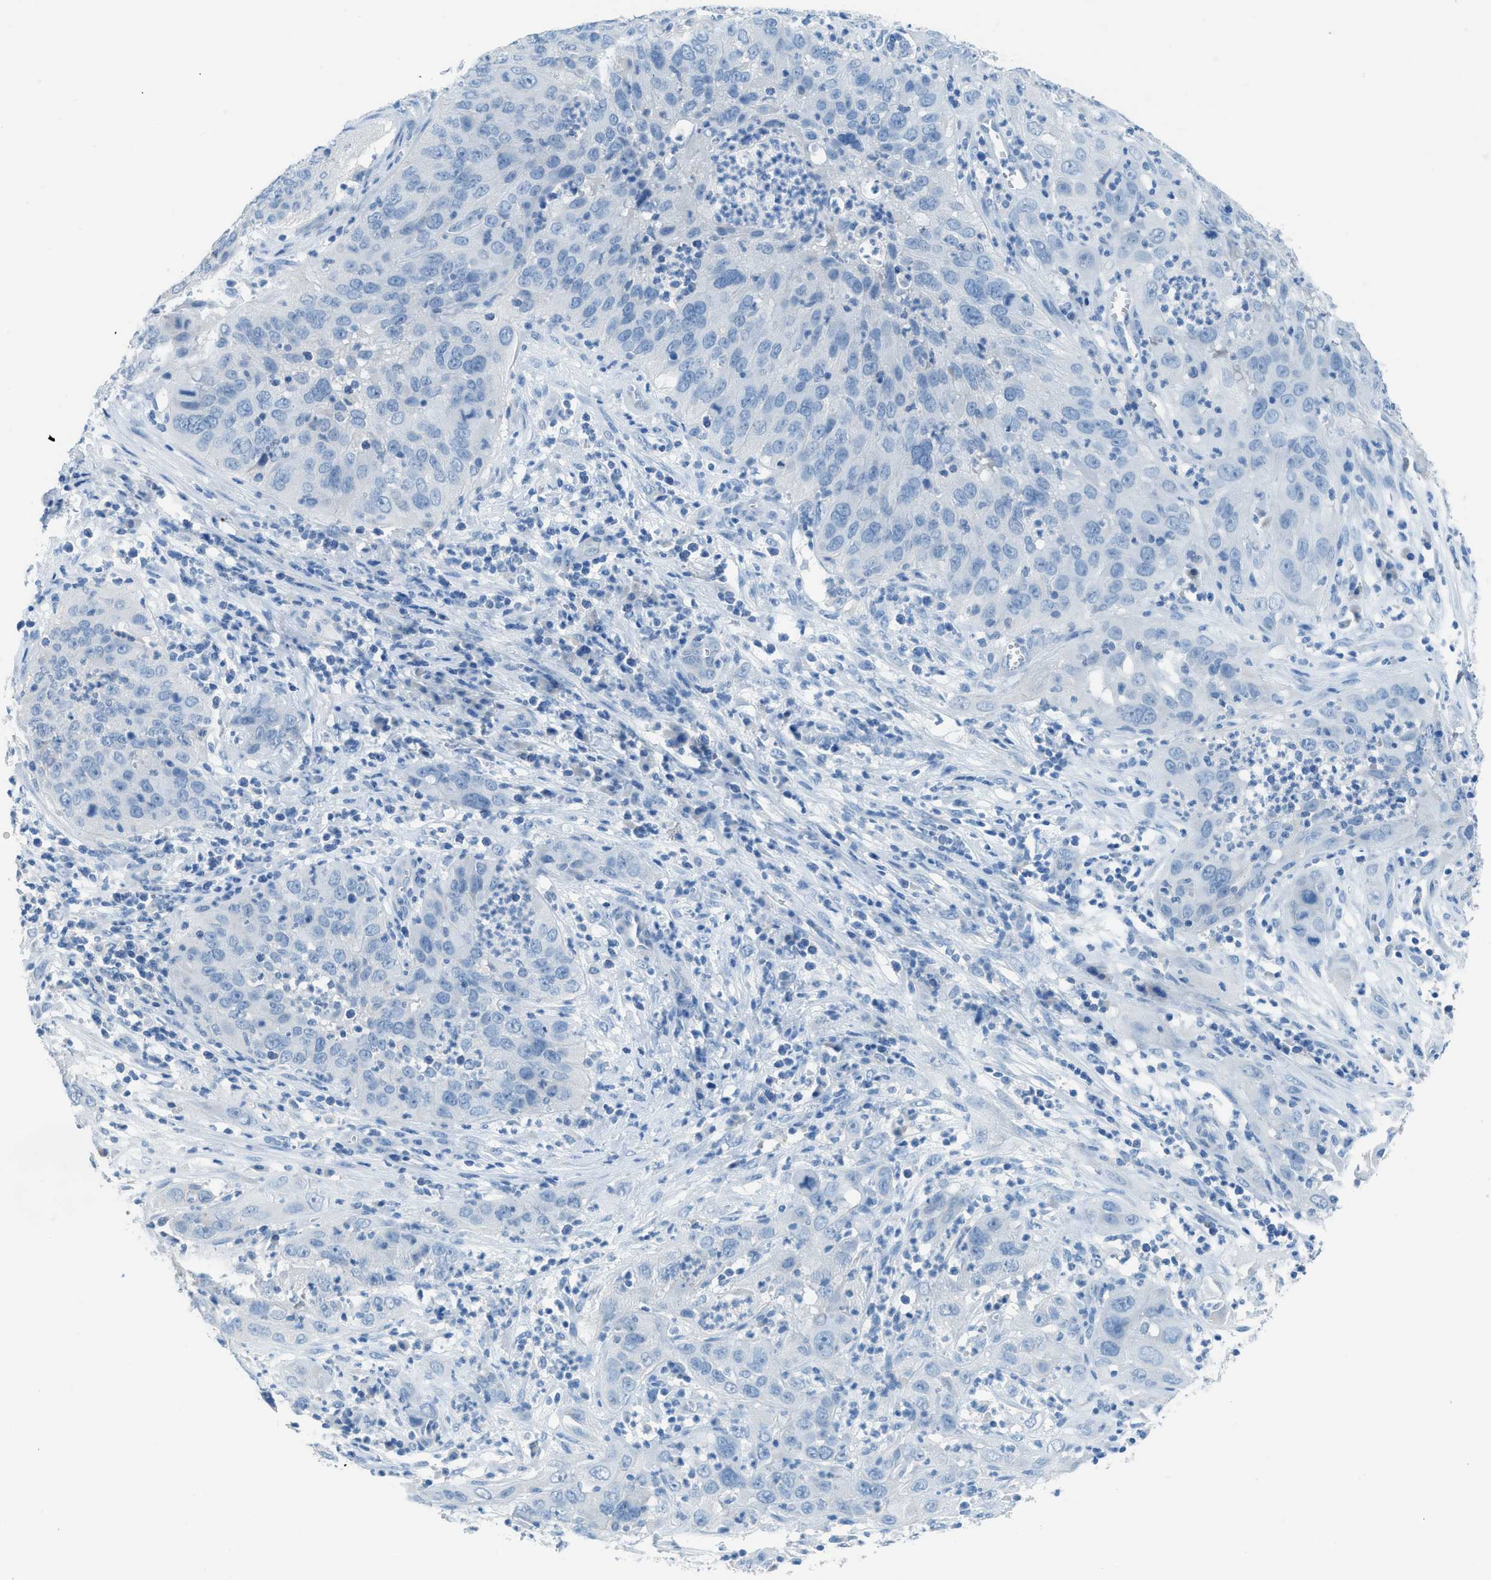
{"staining": {"intensity": "negative", "quantity": "none", "location": "none"}, "tissue": "cervical cancer", "cell_type": "Tumor cells", "image_type": "cancer", "snomed": [{"axis": "morphology", "description": "Squamous cell carcinoma, NOS"}, {"axis": "topography", "description": "Cervix"}], "caption": "The immunohistochemistry (IHC) image has no significant expression in tumor cells of cervical cancer (squamous cell carcinoma) tissue. (Stains: DAB (3,3'-diaminobenzidine) immunohistochemistry (IHC) with hematoxylin counter stain, Microscopy: brightfield microscopy at high magnification).", "gene": "ACAN", "patient": {"sex": "female", "age": 32}}